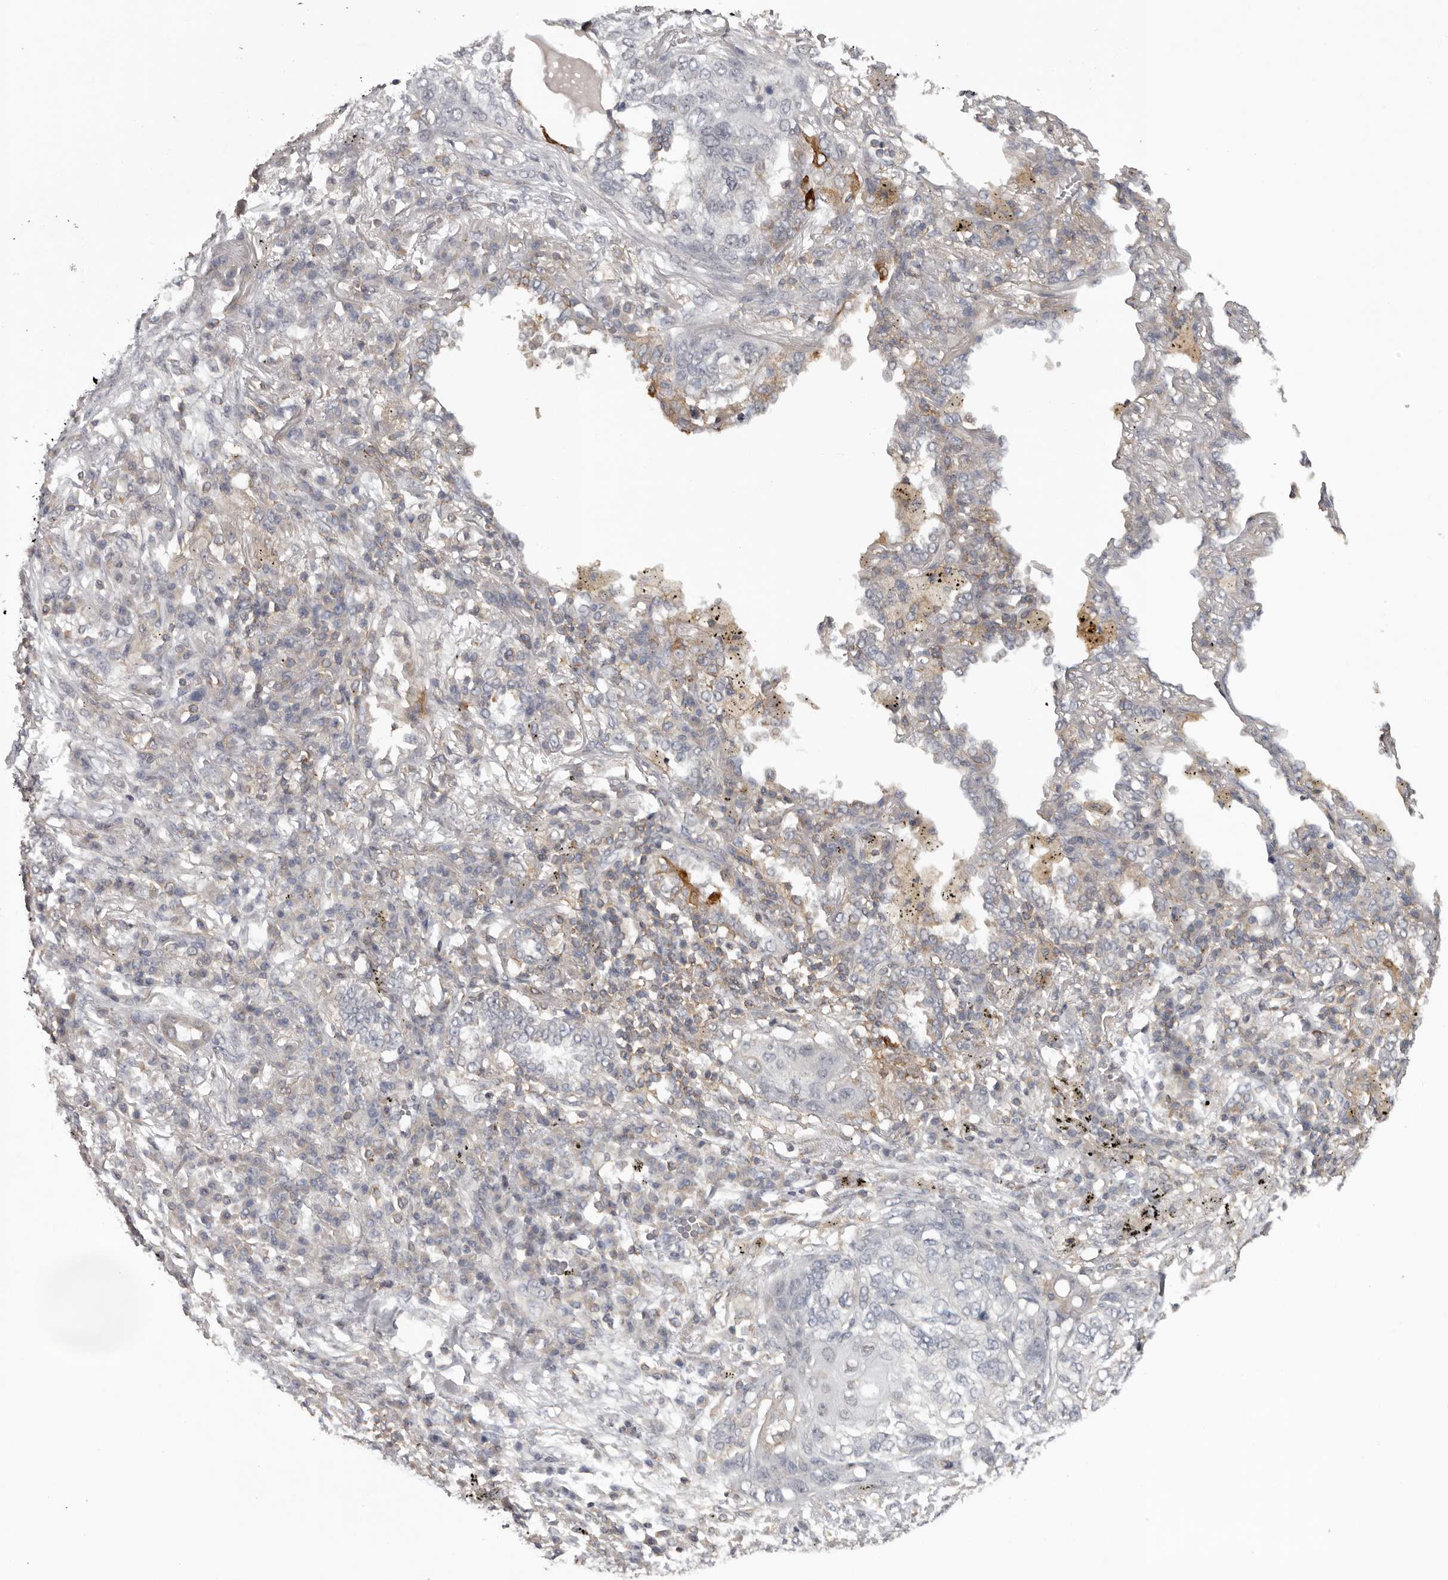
{"staining": {"intensity": "negative", "quantity": "none", "location": "none"}, "tissue": "lung cancer", "cell_type": "Tumor cells", "image_type": "cancer", "snomed": [{"axis": "morphology", "description": "Squamous cell carcinoma, NOS"}, {"axis": "topography", "description": "Lung"}], "caption": "Squamous cell carcinoma (lung) stained for a protein using immunohistochemistry demonstrates no staining tumor cells.", "gene": "ANKRD44", "patient": {"sex": "female", "age": 63}}